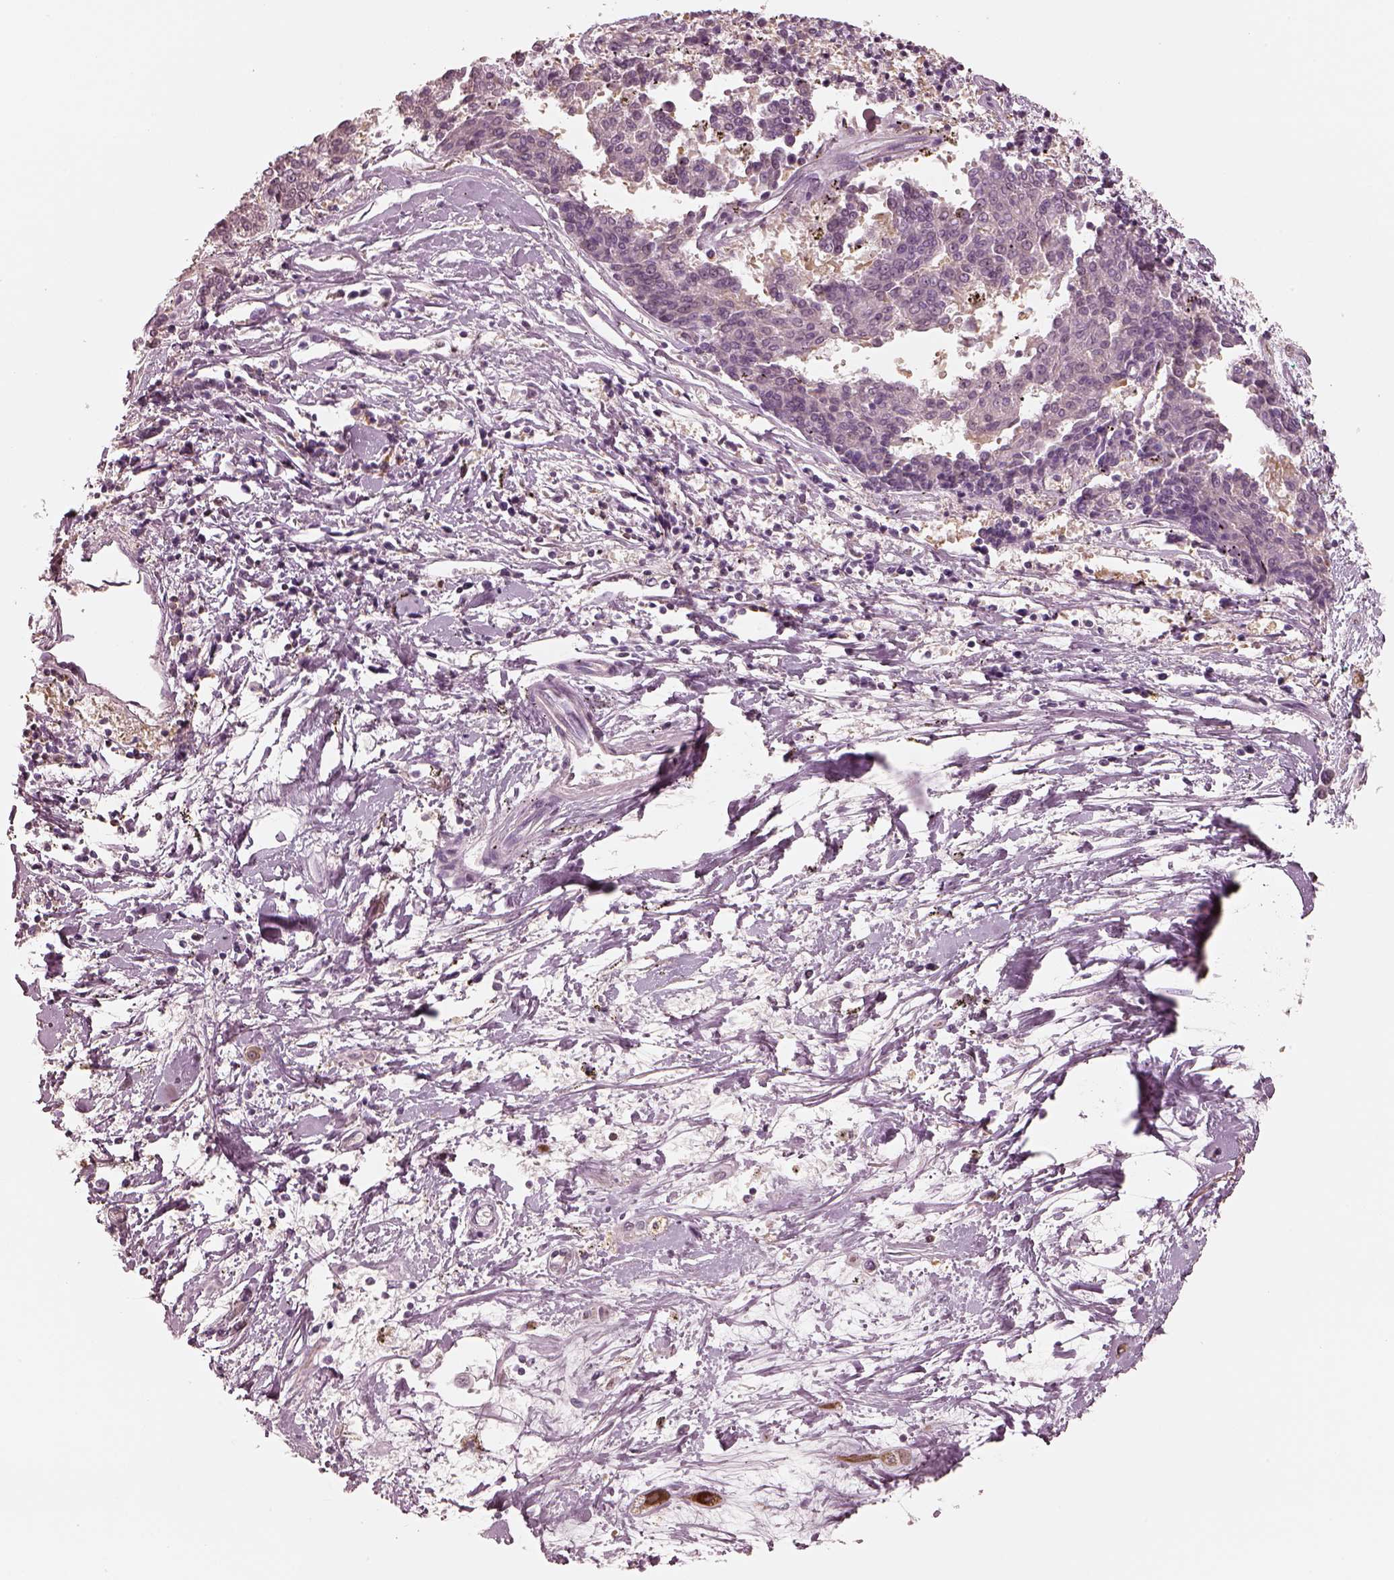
{"staining": {"intensity": "negative", "quantity": "none", "location": "none"}, "tissue": "melanoma", "cell_type": "Tumor cells", "image_type": "cancer", "snomed": [{"axis": "morphology", "description": "Malignant melanoma, NOS"}, {"axis": "topography", "description": "Skin"}], "caption": "Immunohistochemistry of human melanoma reveals no positivity in tumor cells.", "gene": "EGR4", "patient": {"sex": "female", "age": 72}}